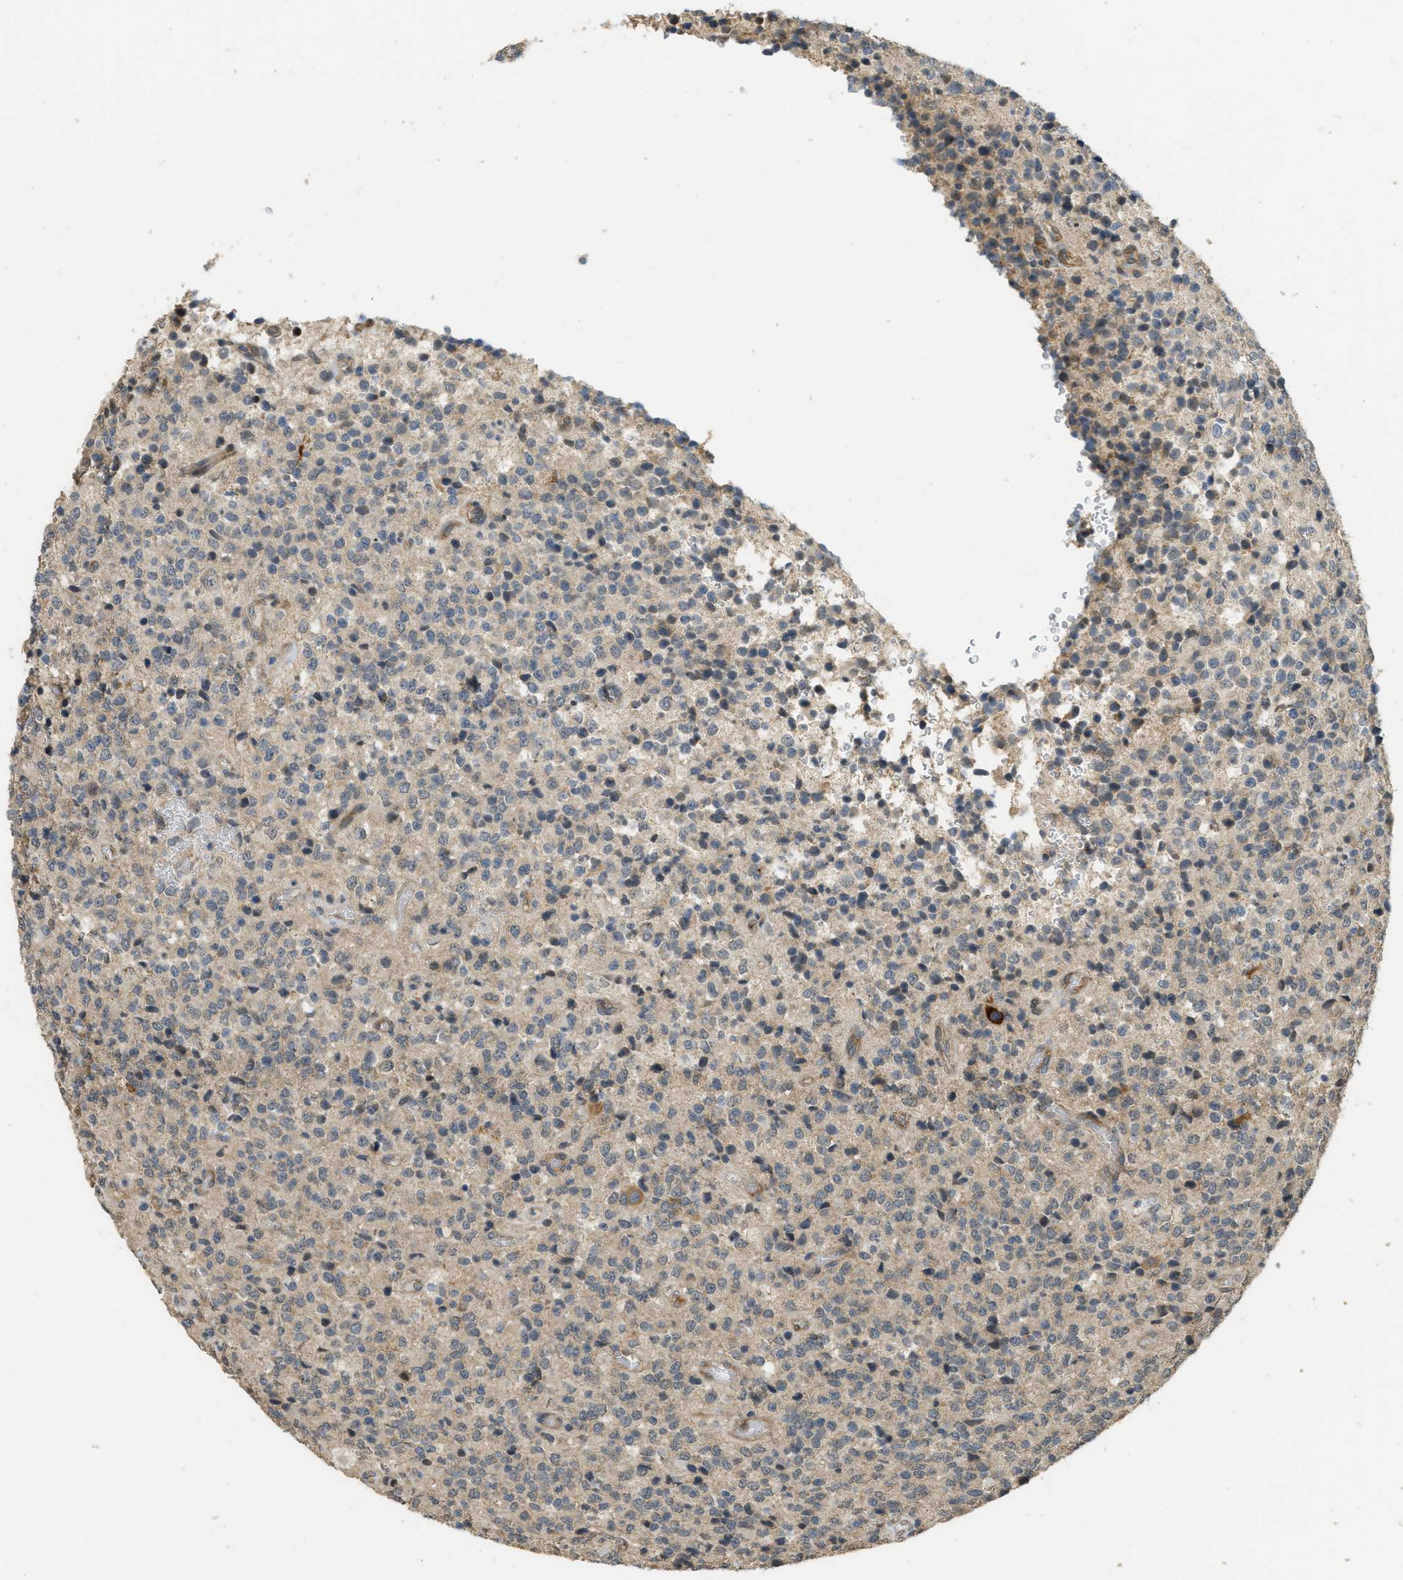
{"staining": {"intensity": "weak", "quantity": "25%-75%", "location": "cytoplasmic/membranous"}, "tissue": "glioma", "cell_type": "Tumor cells", "image_type": "cancer", "snomed": [{"axis": "morphology", "description": "Glioma, malignant, High grade"}, {"axis": "topography", "description": "pancreas cauda"}], "caption": "IHC of human glioma reveals low levels of weak cytoplasmic/membranous expression in about 25%-75% of tumor cells.", "gene": "IGF2BP2", "patient": {"sex": "male", "age": 60}}